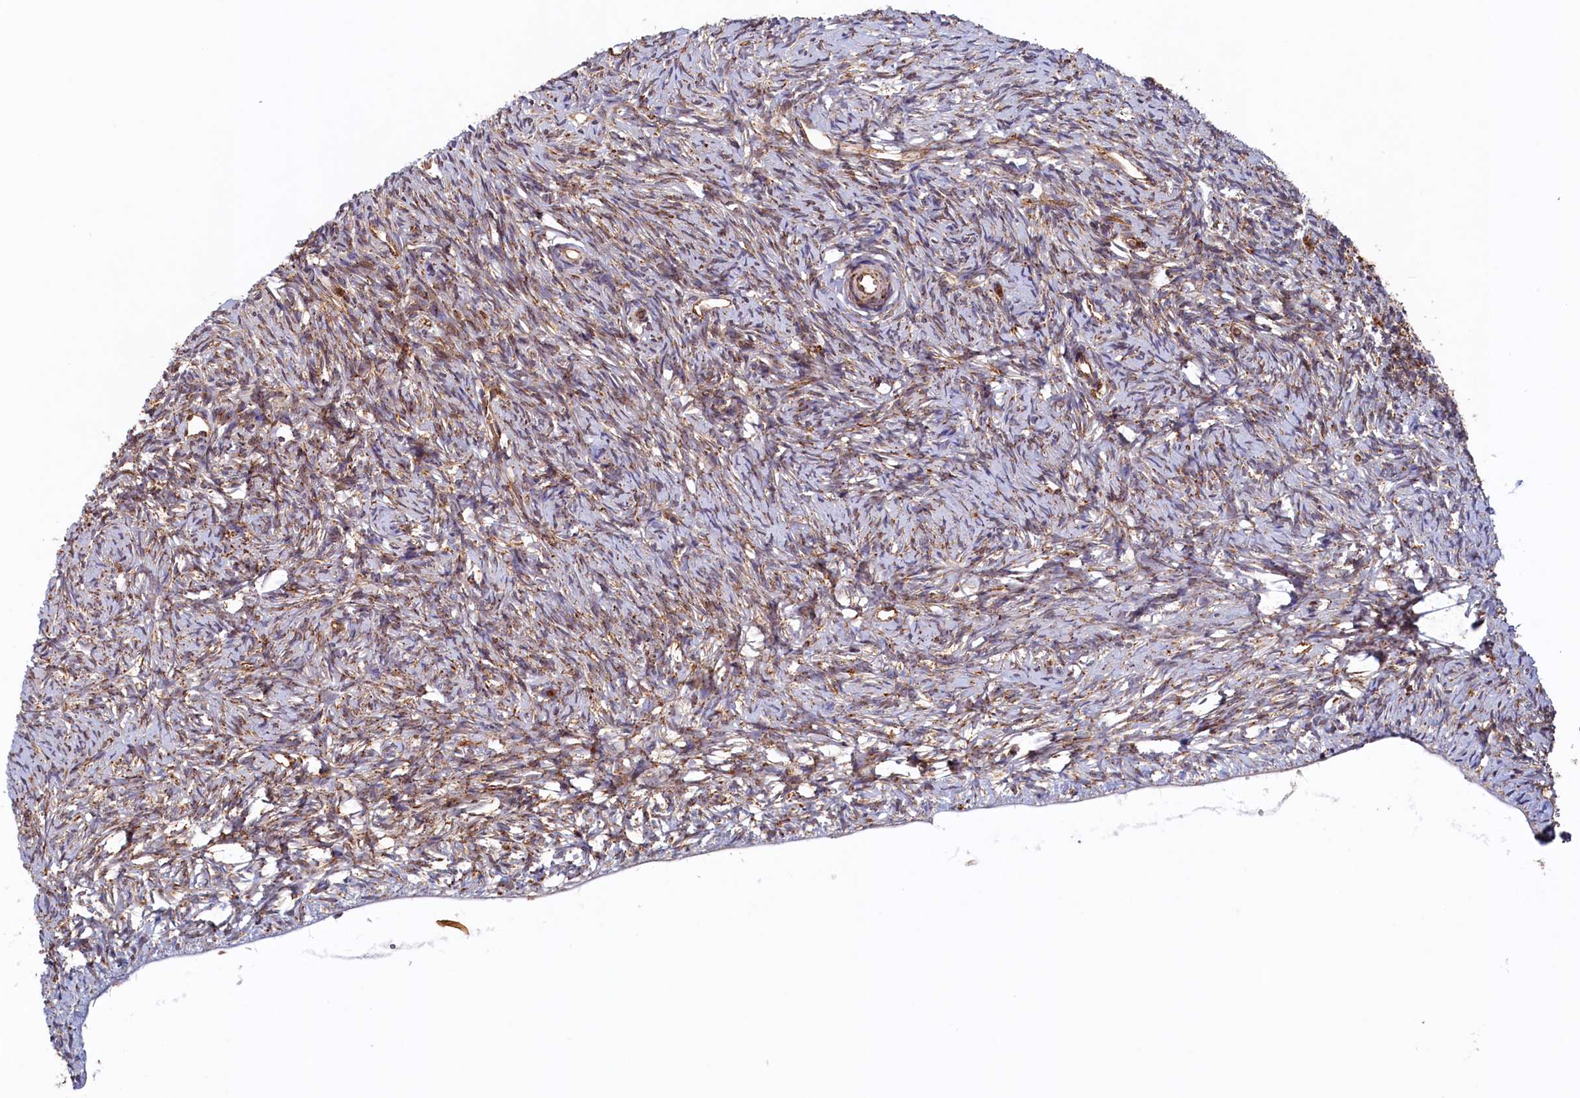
{"staining": {"intensity": "moderate", "quantity": ">75%", "location": "cytoplasmic/membranous"}, "tissue": "ovary", "cell_type": "Ovarian stroma cells", "image_type": "normal", "snomed": [{"axis": "morphology", "description": "Normal tissue, NOS"}, {"axis": "topography", "description": "Ovary"}], "caption": "IHC staining of unremarkable ovary, which shows medium levels of moderate cytoplasmic/membranous staining in about >75% of ovarian stroma cells indicating moderate cytoplasmic/membranous protein expression. The staining was performed using DAB (3,3'-diaminobenzidine) (brown) for protein detection and nuclei were counterstained in hematoxylin (blue).", "gene": "UBE3B", "patient": {"sex": "female", "age": 51}}